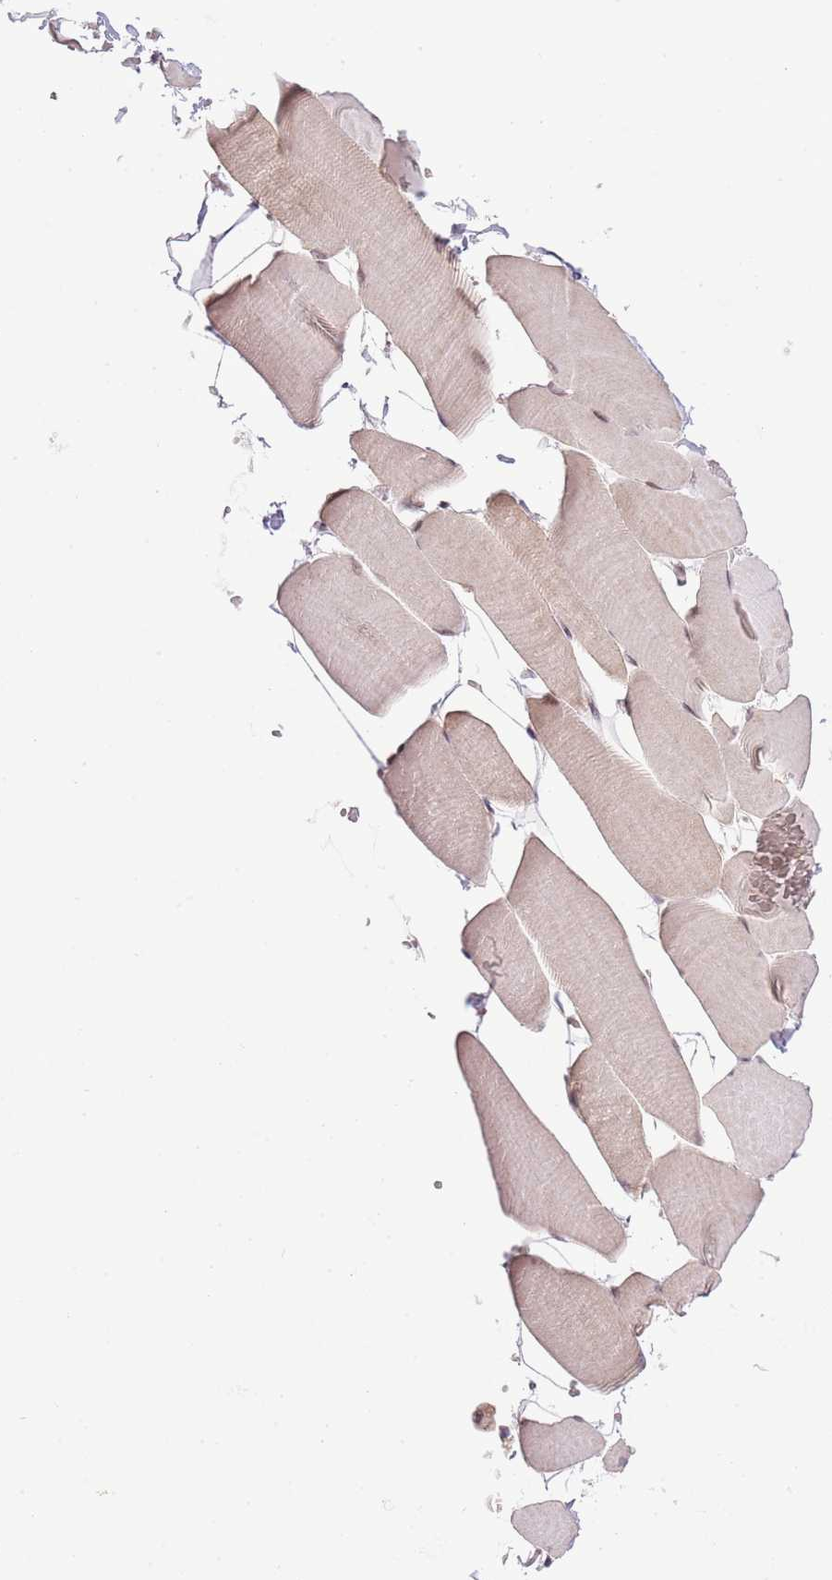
{"staining": {"intensity": "weak", "quantity": "<25%", "location": "cytoplasmic/membranous"}, "tissue": "skeletal muscle", "cell_type": "Myocytes", "image_type": "normal", "snomed": [{"axis": "morphology", "description": "Normal tissue, NOS"}, {"axis": "topography", "description": "Skeletal muscle"}], "caption": "A high-resolution photomicrograph shows immunohistochemistry (IHC) staining of normal skeletal muscle, which shows no significant staining in myocytes.", "gene": "CHD1", "patient": {"sex": "male", "age": 25}}